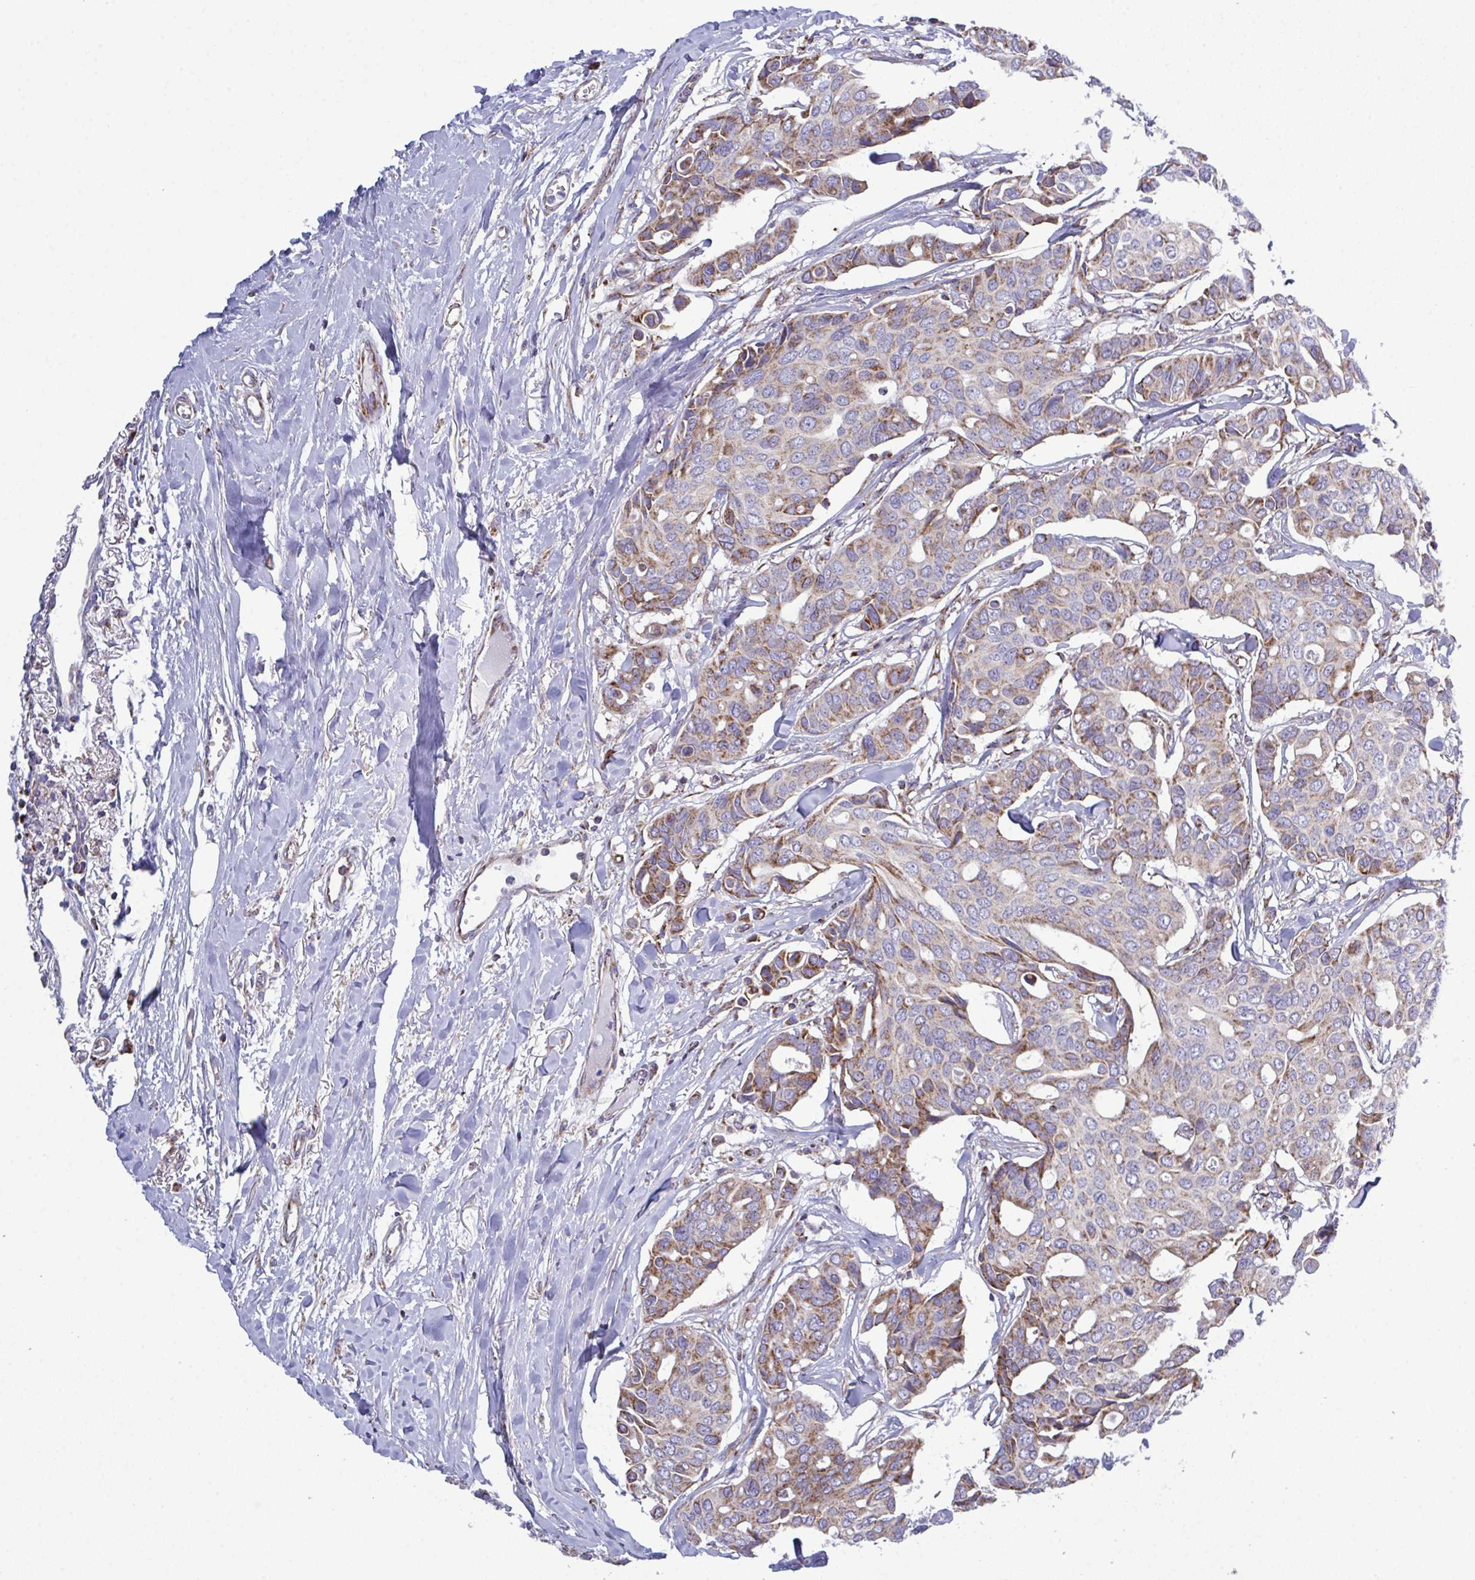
{"staining": {"intensity": "moderate", "quantity": ">75%", "location": "cytoplasmic/membranous"}, "tissue": "breast cancer", "cell_type": "Tumor cells", "image_type": "cancer", "snomed": [{"axis": "morphology", "description": "Duct carcinoma"}, {"axis": "topography", "description": "Breast"}], "caption": "A medium amount of moderate cytoplasmic/membranous positivity is present in approximately >75% of tumor cells in breast cancer (infiltrating ductal carcinoma) tissue. (Stains: DAB (3,3'-diaminobenzidine) in brown, nuclei in blue, Microscopy: brightfield microscopy at high magnification).", "gene": "CSDE1", "patient": {"sex": "female", "age": 54}}